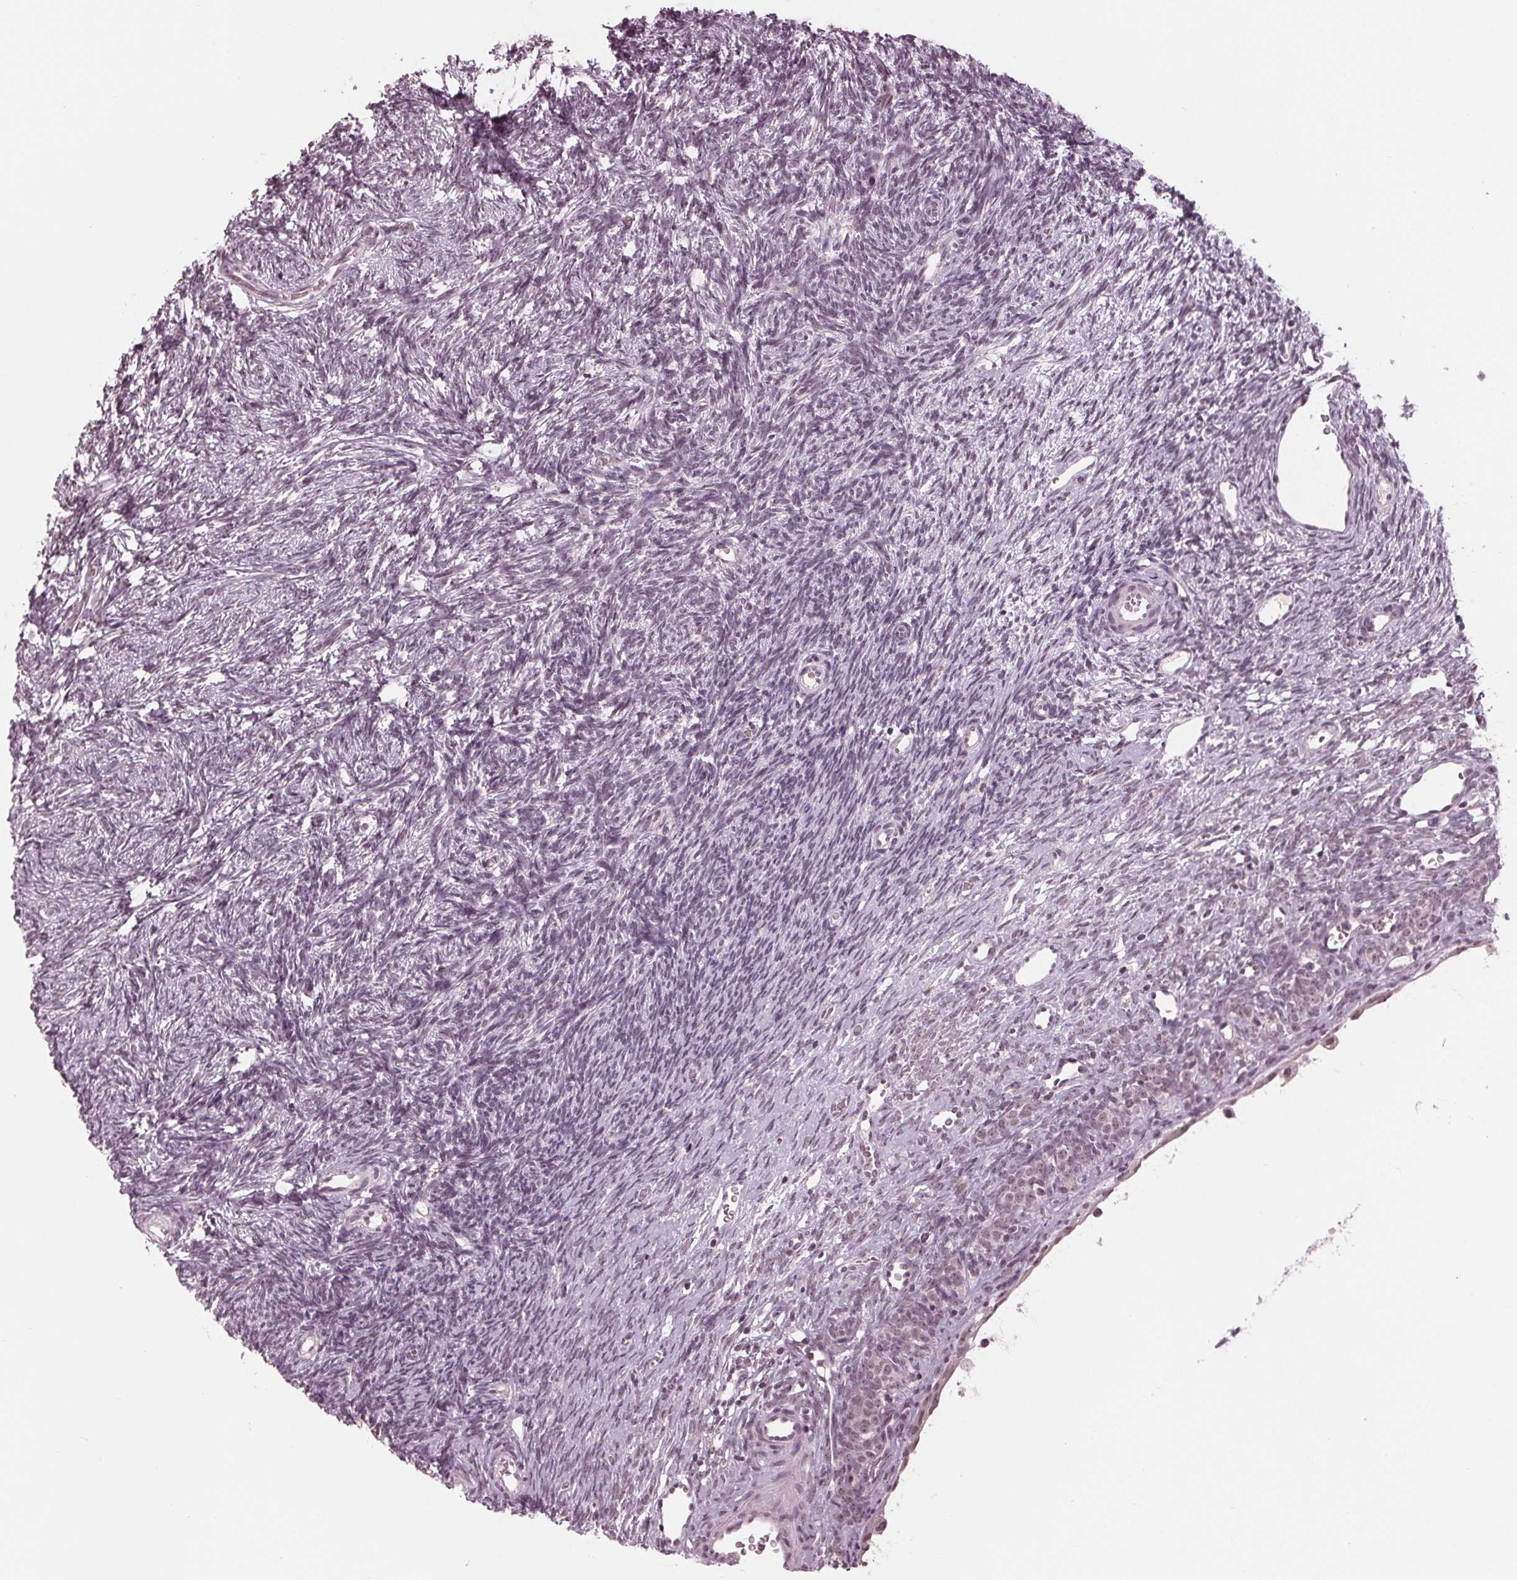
{"staining": {"intensity": "weak", "quantity": "<25%", "location": "nuclear"}, "tissue": "ovary", "cell_type": "Ovarian stroma cells", "image_type": "normal", "snomed": [{"axis": "morphology", "description": "Normal tissue, NOS"}, {"axis": "topography", "description": "Ovary"}], "caption": "Ovarian stroma cells show no significant staining in unremarkable ovary. (DAB (3,3'-diaminobenzidine) immunohistochemistry (IHC) with hematoxylin counter stain).", "gene": "SLX4", "patient": {"sex": "female", "age": 34}}